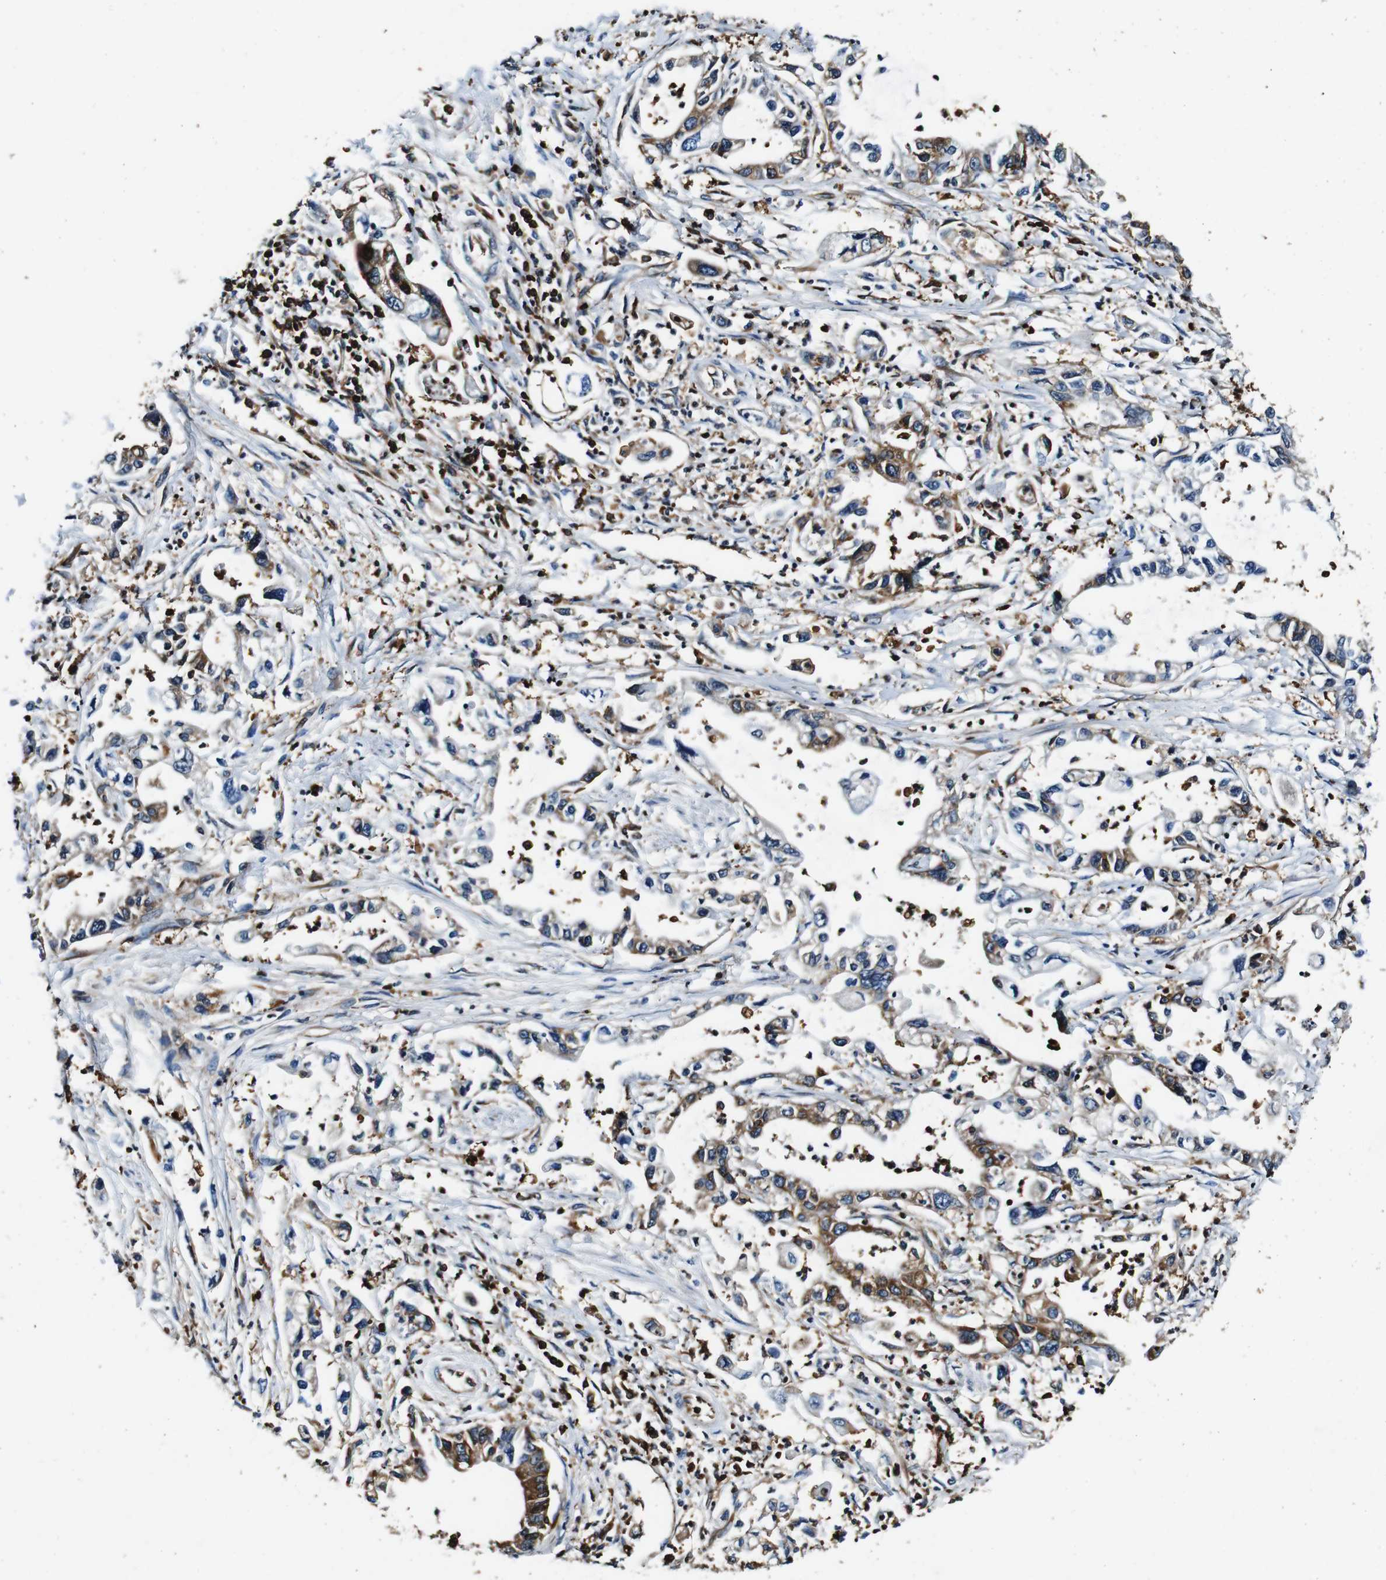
{"staining": {"intensity": "strong", "quantity": "25%-75%", "location": "cytoplasmic/membranous"}, "tissue": "pancreatic cancer", "cell_type": "Tumor cells", "image_type": "cancer", "snomed": [{"axis": "morphology", "description": "Adenocarcinoma, NOS"}, {"axis": "topography", "description": "Pancreas"}], "caption": "Strong cytoplasmic/membranous positivity for a protein is seen in approximately 25%-75% of tumor cells of pancreatic adenocarcinoma using immunohistochemistry (IHC).", "gene": "RHOT2", "patient": {"sex": "male", "age": 56}}